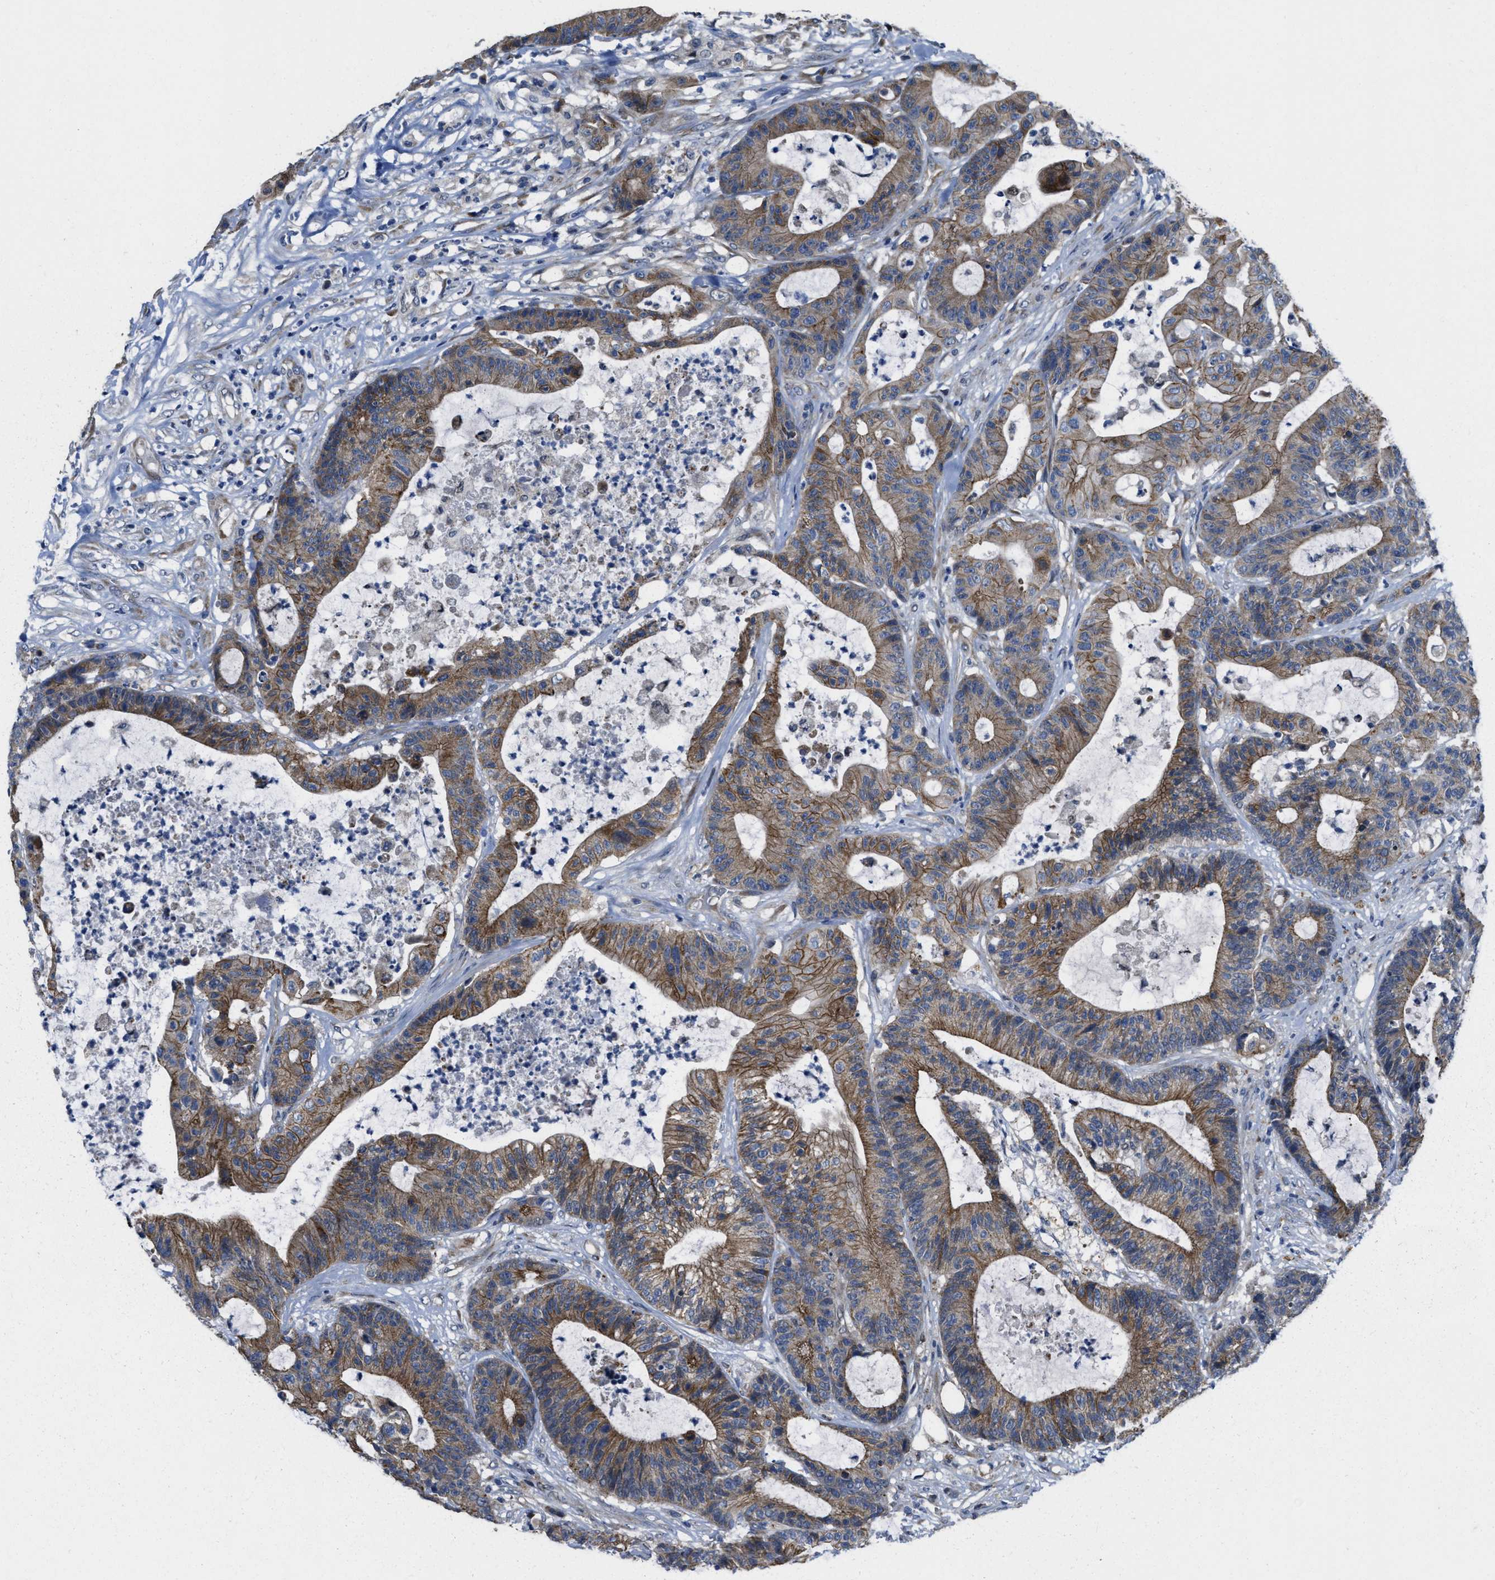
{"staining": {"intensity": "moderate", "quantity": "25%-75%", "location": "cytoplasmic/membranous"}, "tissue": "colorectal cancer", "cell_type": "Tumor cells", "image_type": "cancer", "snomed": [{"axis": "morphology", "description": "Adenocarcinoma, NOS"}, {"axis": "topography", "description": "Colon"}], "caption": "Colorectal cancer was stained to show a protein in brown. There is medium levels of moderate cytoplasmic/membranous expression in approximately 25%-75% of tumor cells.", "gene": "CDPF1", "patient": {"sex": "female", "age": 84}}